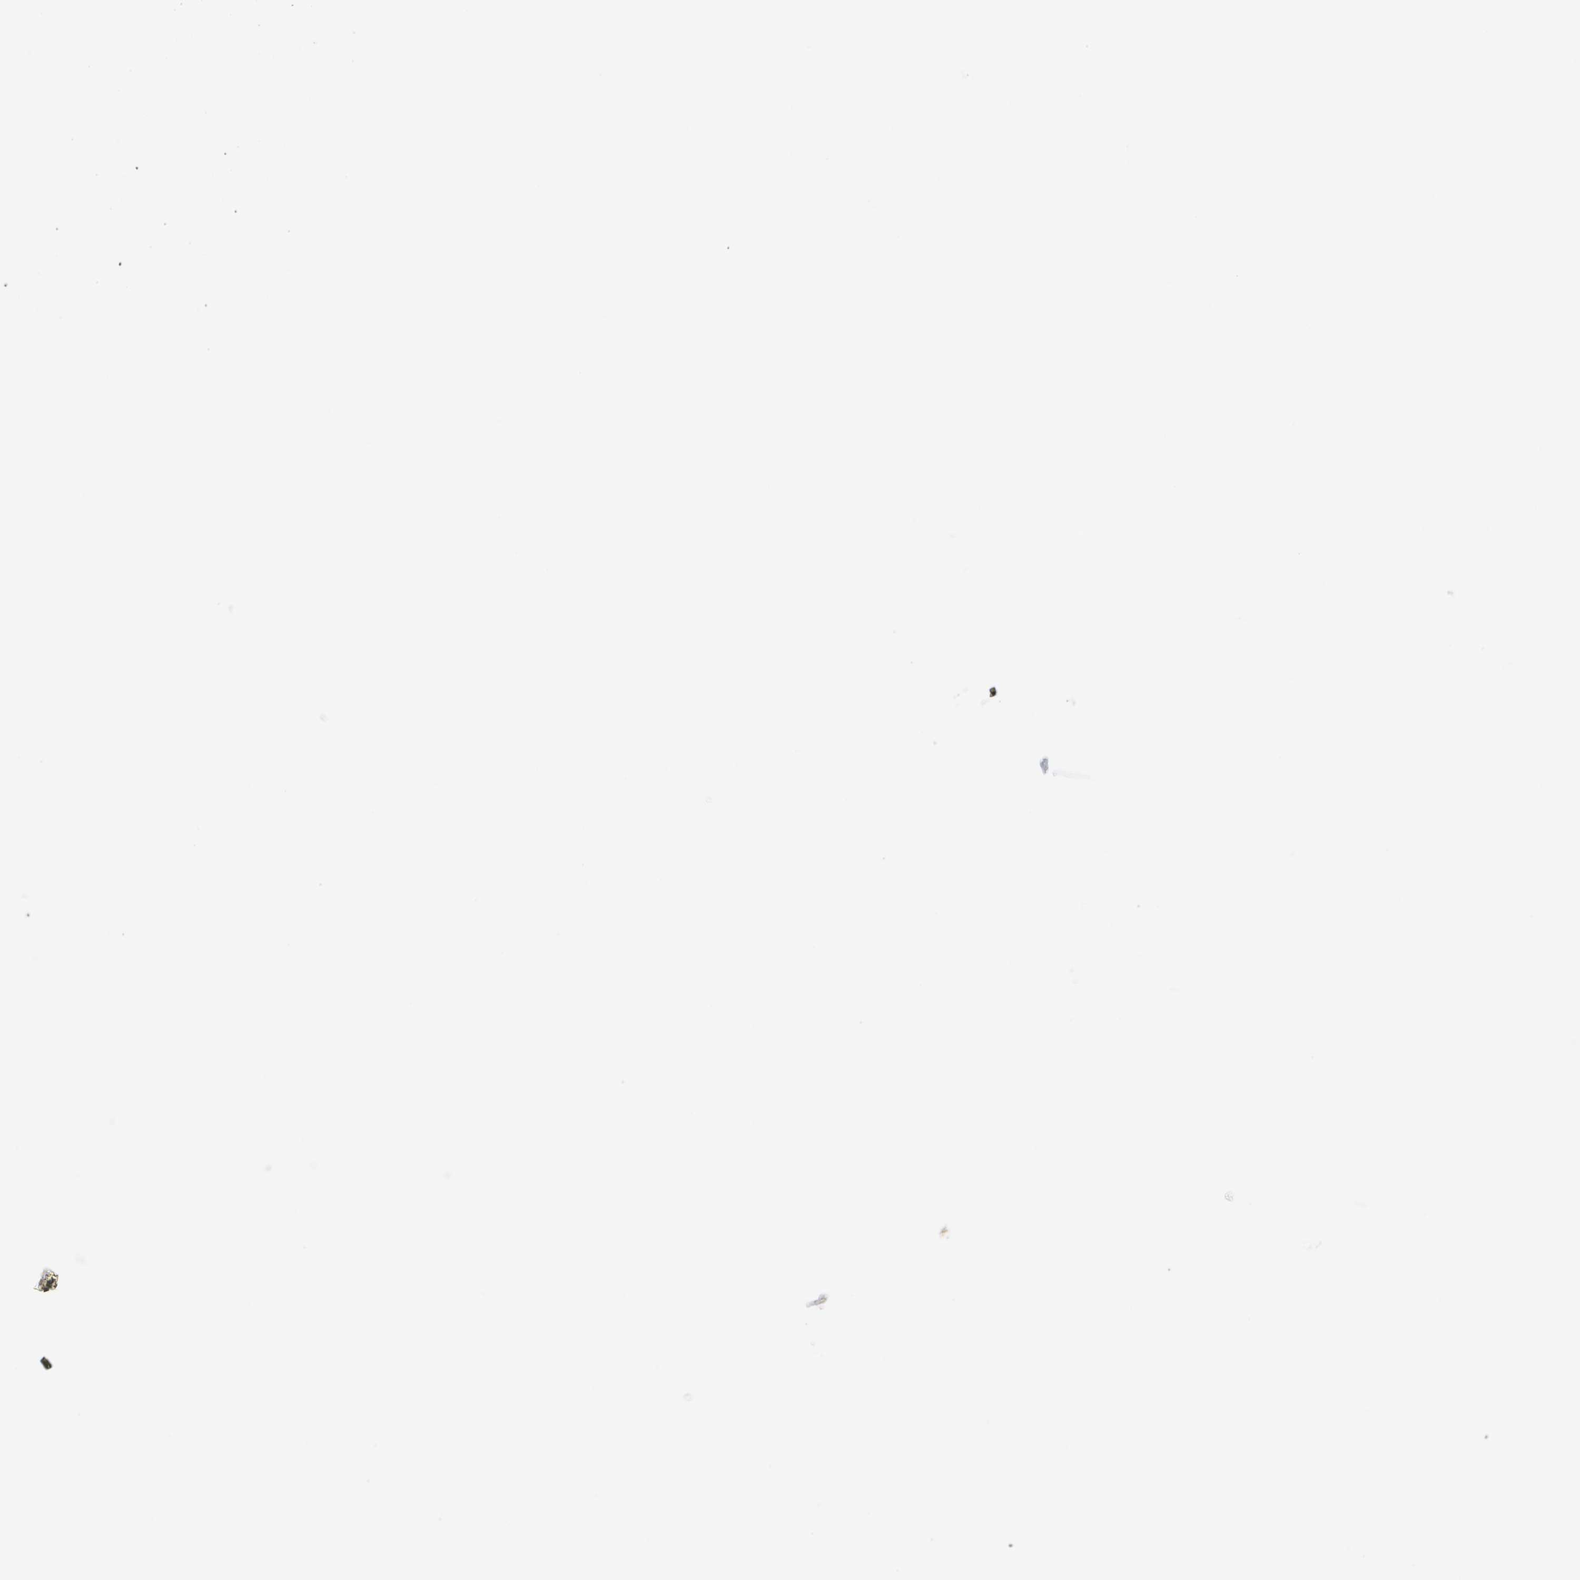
{"staining": {"intensity": "negative", "quantity": "none", "location": "none"}, "tissue": "vagina", "cell_type": "Squamous epithelial cells", "image_type": "normal", "snomed": [{"axis": "morphology", "description": "Normal tissue, NOS"}, {"axis": "topography", "description": "Vagina"}], "caption": "Immunohistochemistry (IHC) image of unremarkable vagina: vagina stained with DAB (3,3'-diaminobenzidine) reveals no significant protein positivity in squamous epithelial cells.", "gene": "PDE4A", "patient": {"sex": "female", "age": 34}}